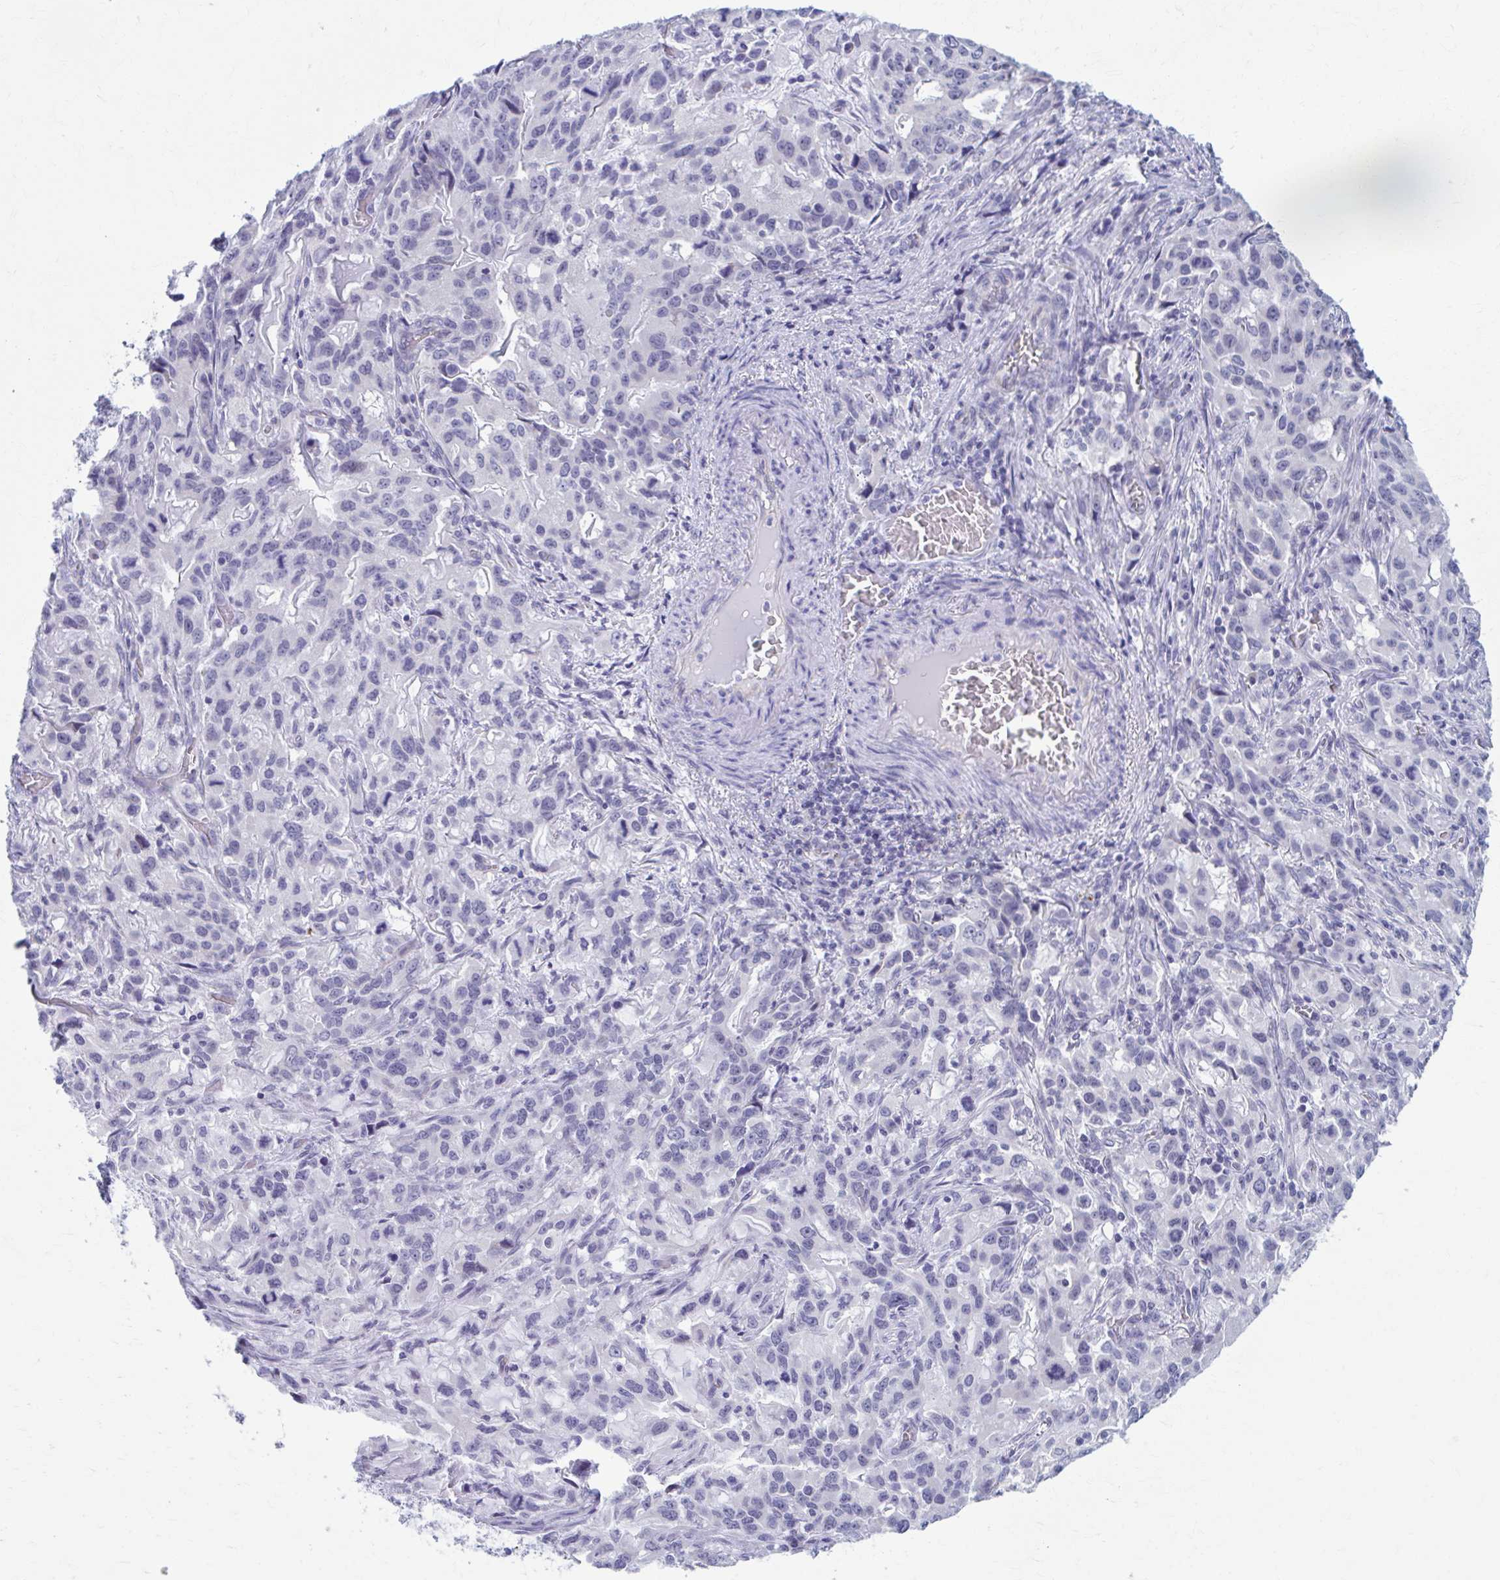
{"staining": {"intensity": "negative", "quantity": "none", "location": "none"}, "tissue": "stomach cancer", "cell_type": "Tumor cells", "image_type": "cancer", "snomed": [{"axis": "morphology", "description": "Adenocarcinoma, NOS"}, {"axis": "topography", "description": "Stomach, upper"}], "caption": "Stomach adenocarcinoma was stained to show a protein in brown. There is no significant staining in tumor cells.", "gene": "CCDC105", "patient": {"sex": "male", "age": 85}}